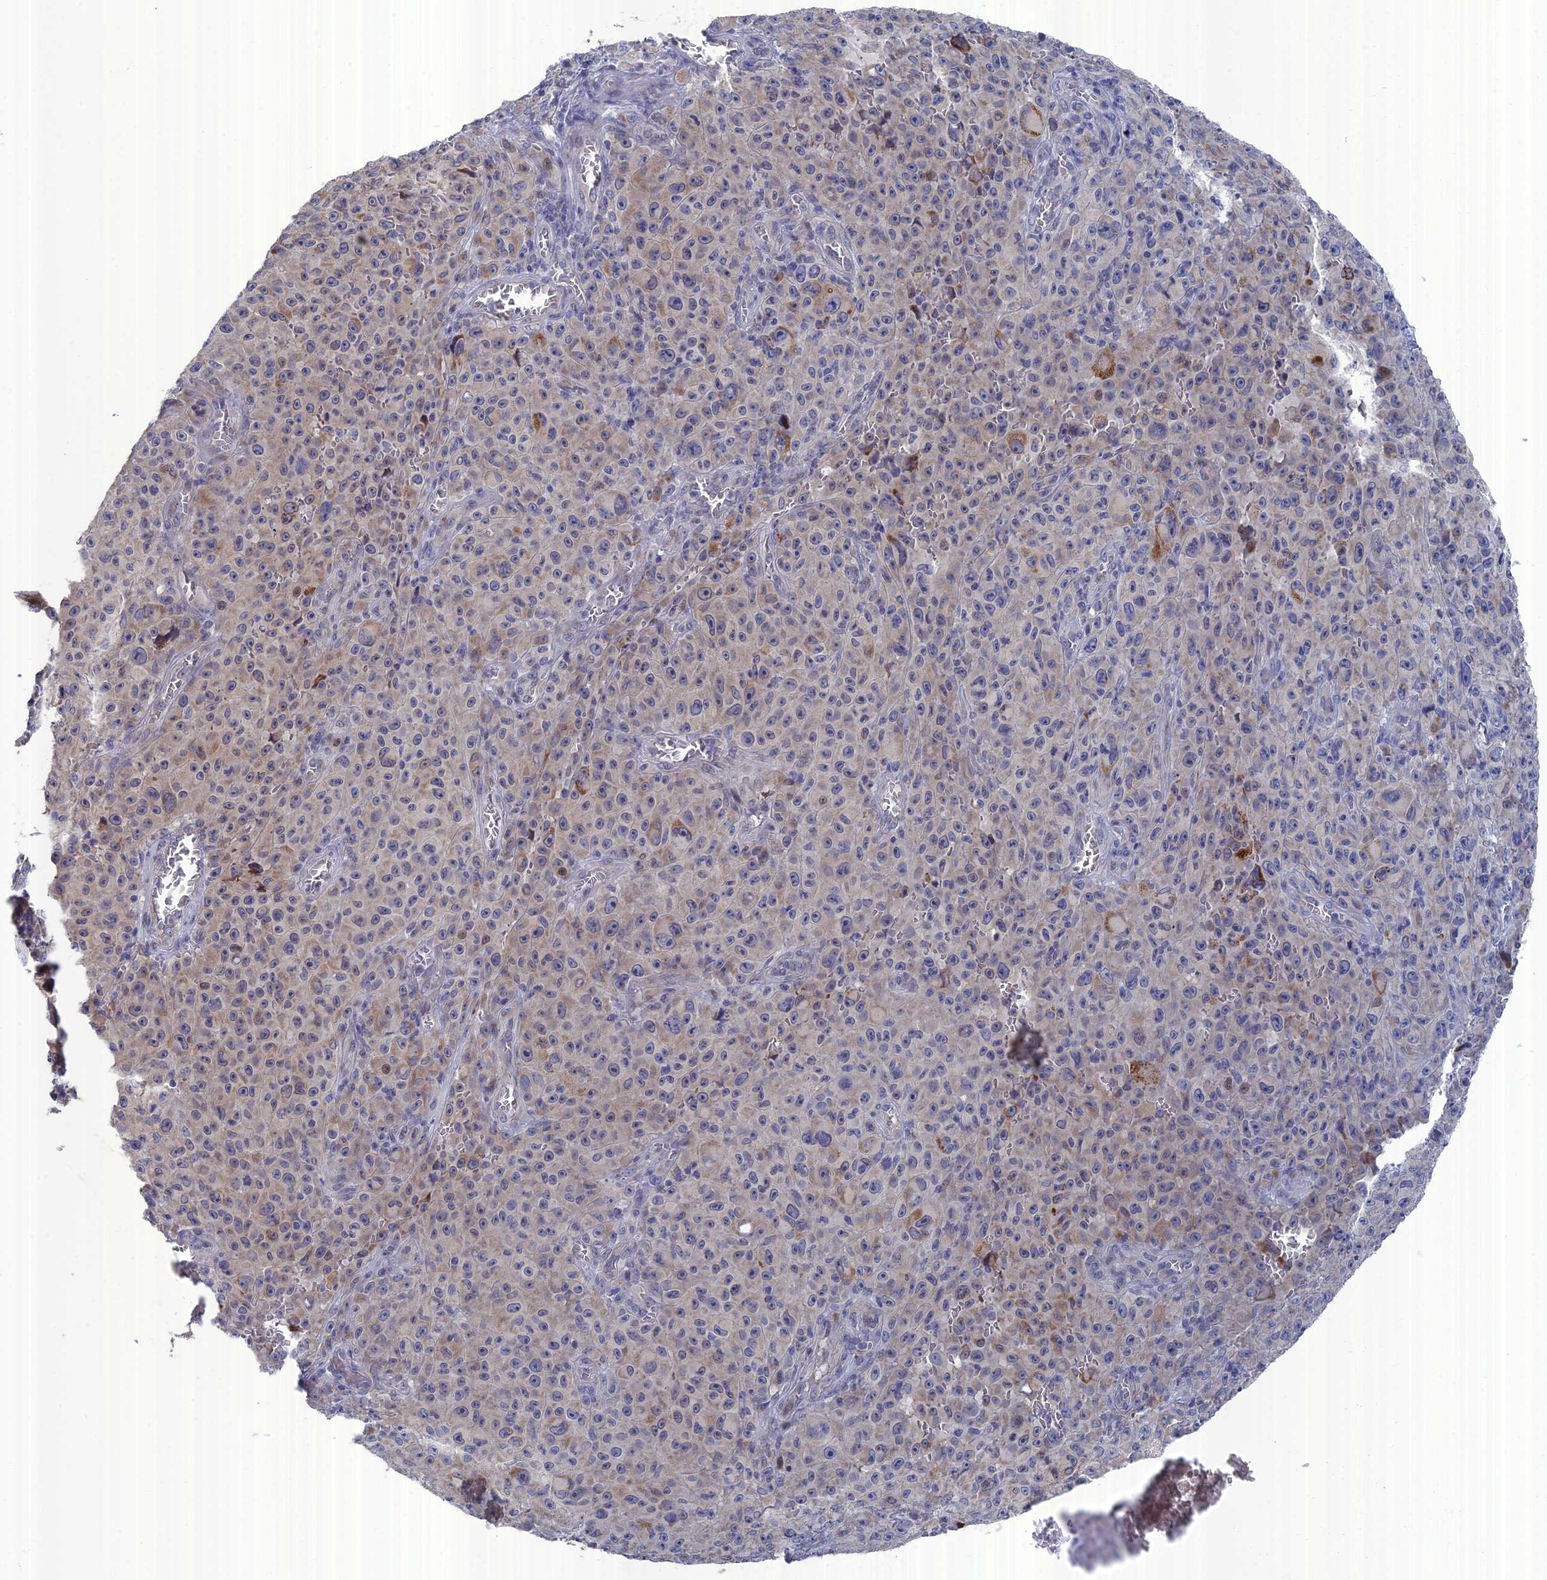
{"staining": {"intensity": "weak", "quantity": "<25%", "location": "cytoplasmic/membranous"}, "tissue": "melanoma", "cell_type": "Tumor cells", "image_type": "cancer", "snomed": [{"axis": "morphology", "description": "Malignant melanoma, NOS"}, {"axis": "topography", "description": "Skin"}], "caption": "The photomicrograph shows no significant staining in tumor cells of malignant melanoma.", "gene": "TMEM161A", "patient": {"sex": "female", "age": 82}}